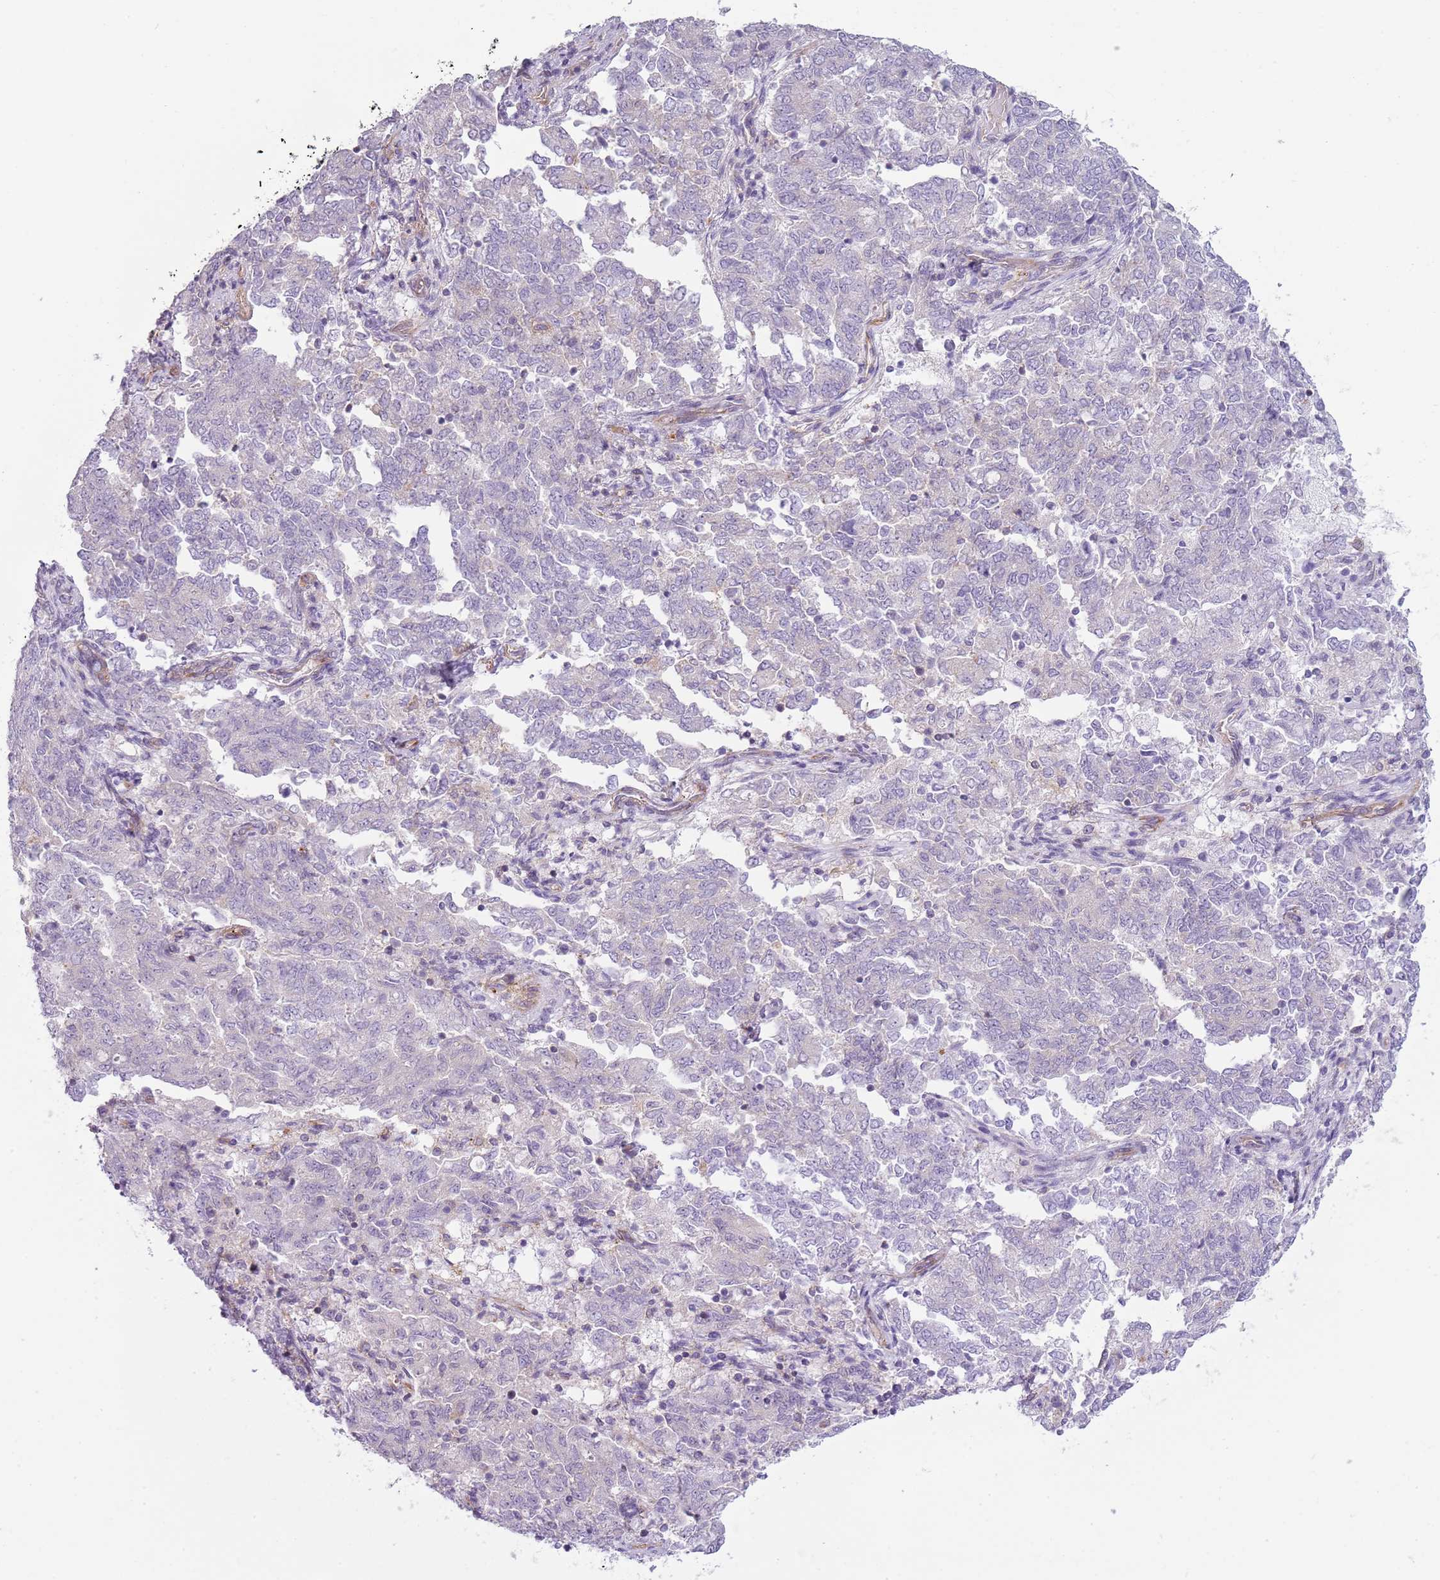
{"staining": {"intensity": "negative", "quantity": "none", "location": "none"}, "tissue": "endometrial cancer", "cell_type": "Tumor cells", "image_type": "cancer", "snomed": [{"axis": "morphology", "description": "Adenocarcinoma, NOS"}, {"axis": "topography", "description": "Endometrium"}], "caption": "Tumor cells are negative for protein expression in human endometrial cancer.", "gene": "SNX1", "patient": {"sex": "female", "age": 80}}